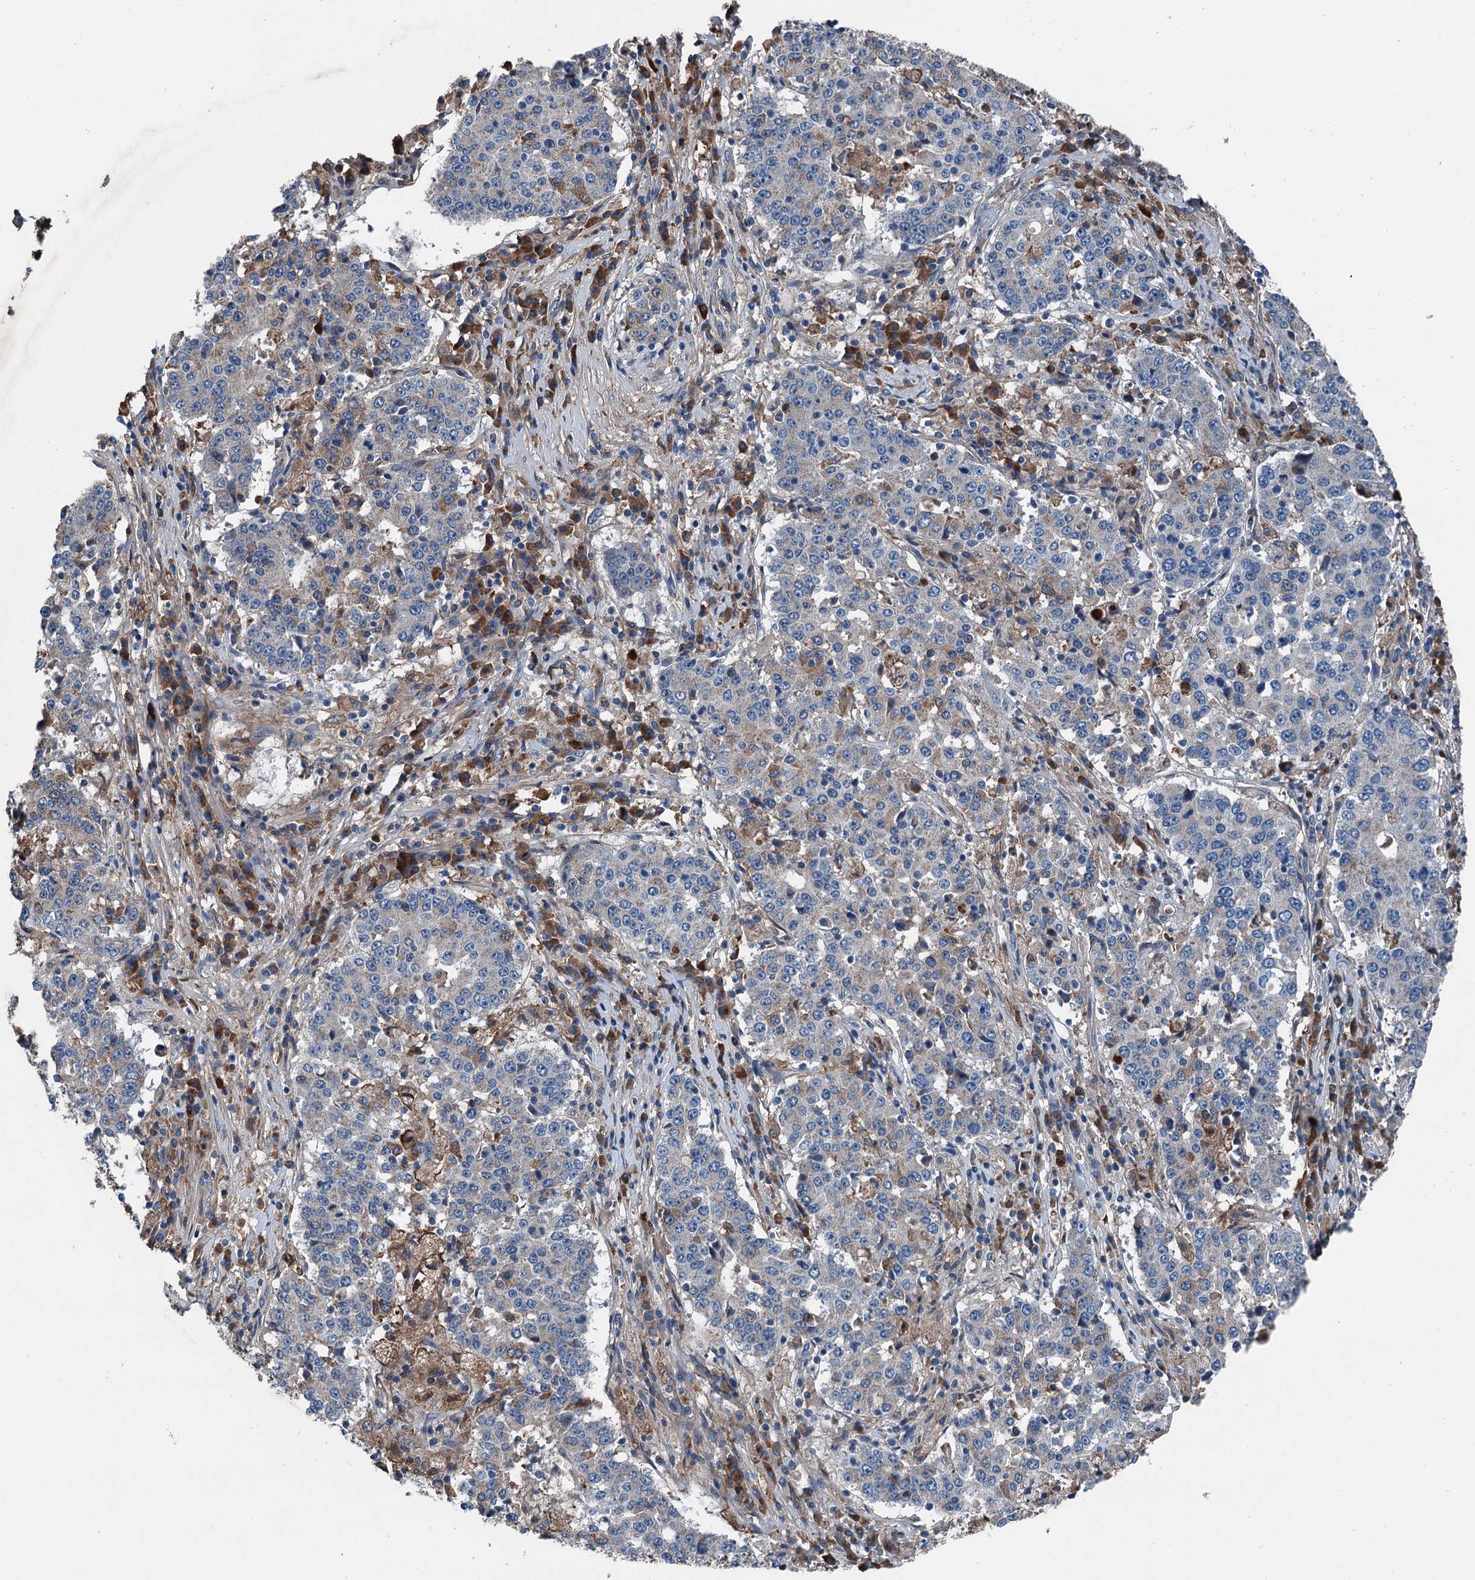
{"staining": {"intensity": "negative", "quantity": "none", "location": "none"}, "tissue": "stomach cancer", "cell_type": "Tumor cells", "image_type": "cancer", "snomed": [{"axis": "morphology", "description": "Adenocarcinoma, NOS"}, {"axis": "topography", "description": "Stomach"}], "caption": "Human adenocarcinoma (stomach) stained for a protein using IHC shows no staining in tumor cells.", "gene": "PDSS1", "patient": {"sex": "male", "age": 59}}